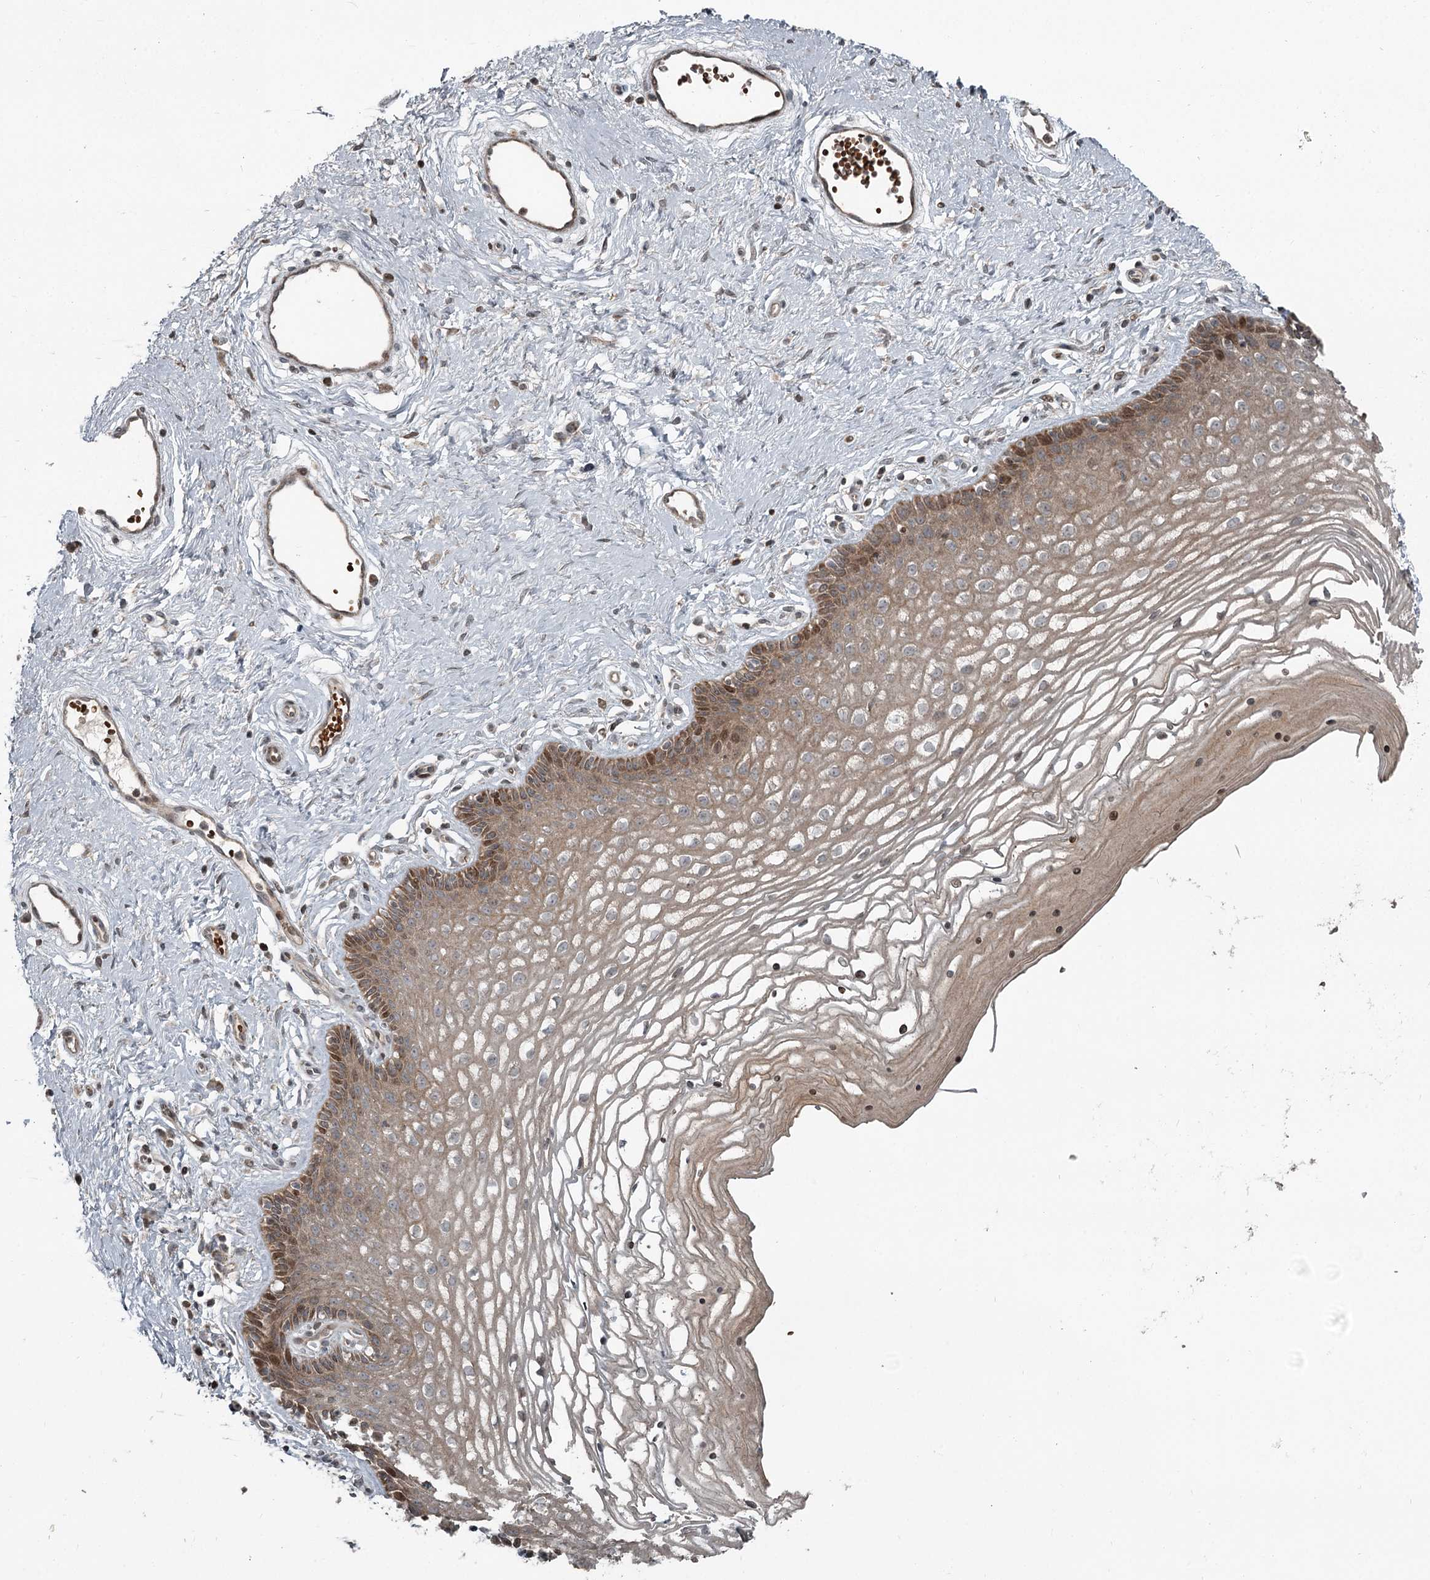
{"staining": {"intensity": "moderate", "quantity": ">75%", "location": "cytoplasmic/membranous,nuclear"}, "tissue": "vagina", "cell_type": "Squamous epithelial cells", "image_type": "normal", "snomed": [{"axis": "morphology", "description": "Normal tissue, NOS"}, {"axis": "topography", "description": "Vagina"}], "caption": "This is an image of IHC staining of normal vagina, which shows moderate expression in the cytoplasmic/membranous,nuclear of squamous epithelial cells.", "gene": "RASSF8", "patient": {"sex": "female", "age": 46}}